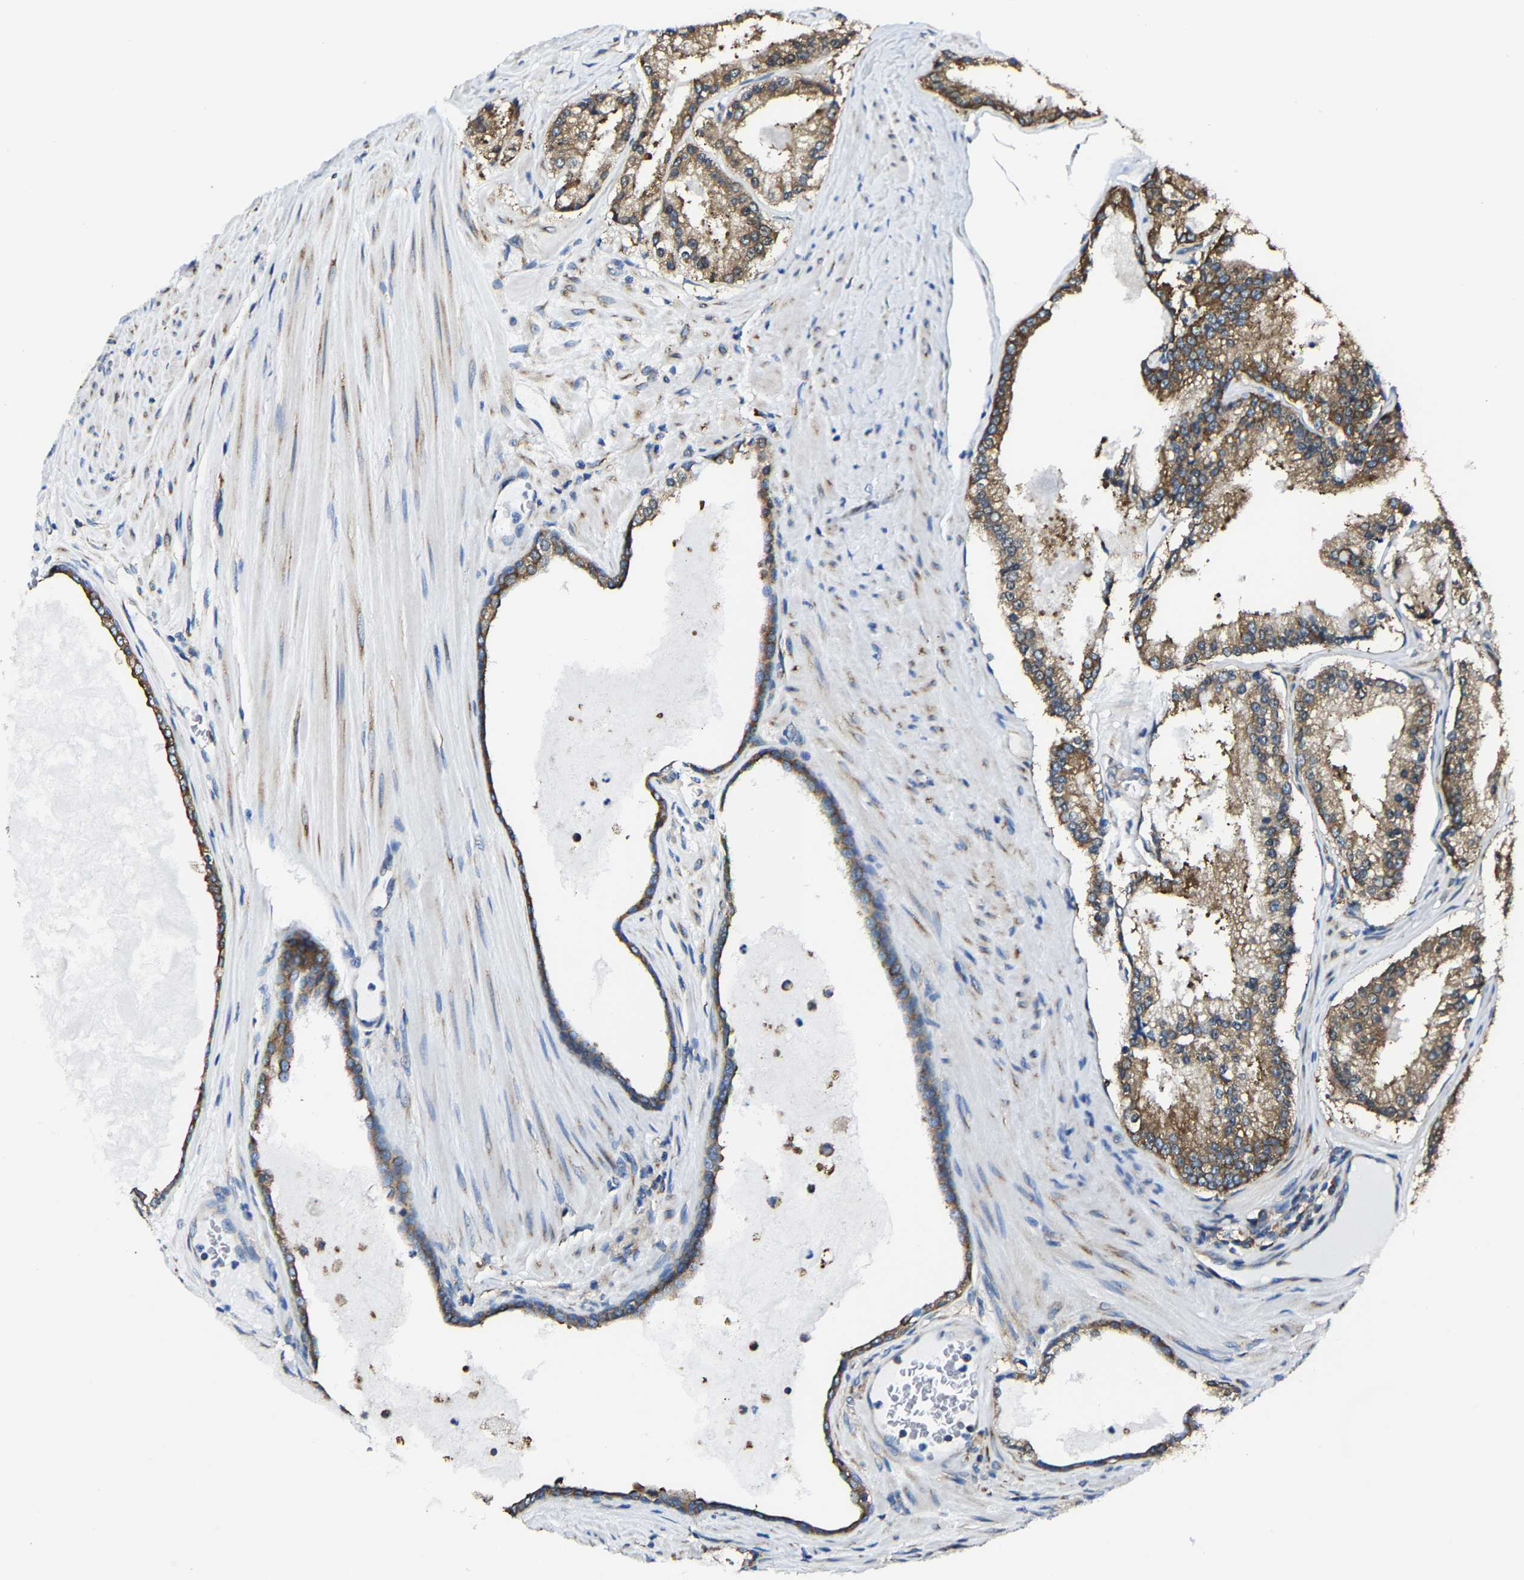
{"staining": {"intensity": "strong", "quantity": ">75%", "location": "cytoplasmic/membranous"}, "tissue": "prostate cancer", "cell_type": "Tumor cells", "image_type": "cancer", "snomed": [{"axis": "morphology", "description": "Adenocarcinoma, Low grade"}, {"axis": "topography", "description": "Prostate"}], "caption": "About >75% of tumor cells in prostate cancer display strong cytoplasmic/membranous protein expression as visualized by brown immunohistochemical staining.", "gene": "G3BP2", "patient": {"sex": "male", "age": 70}}